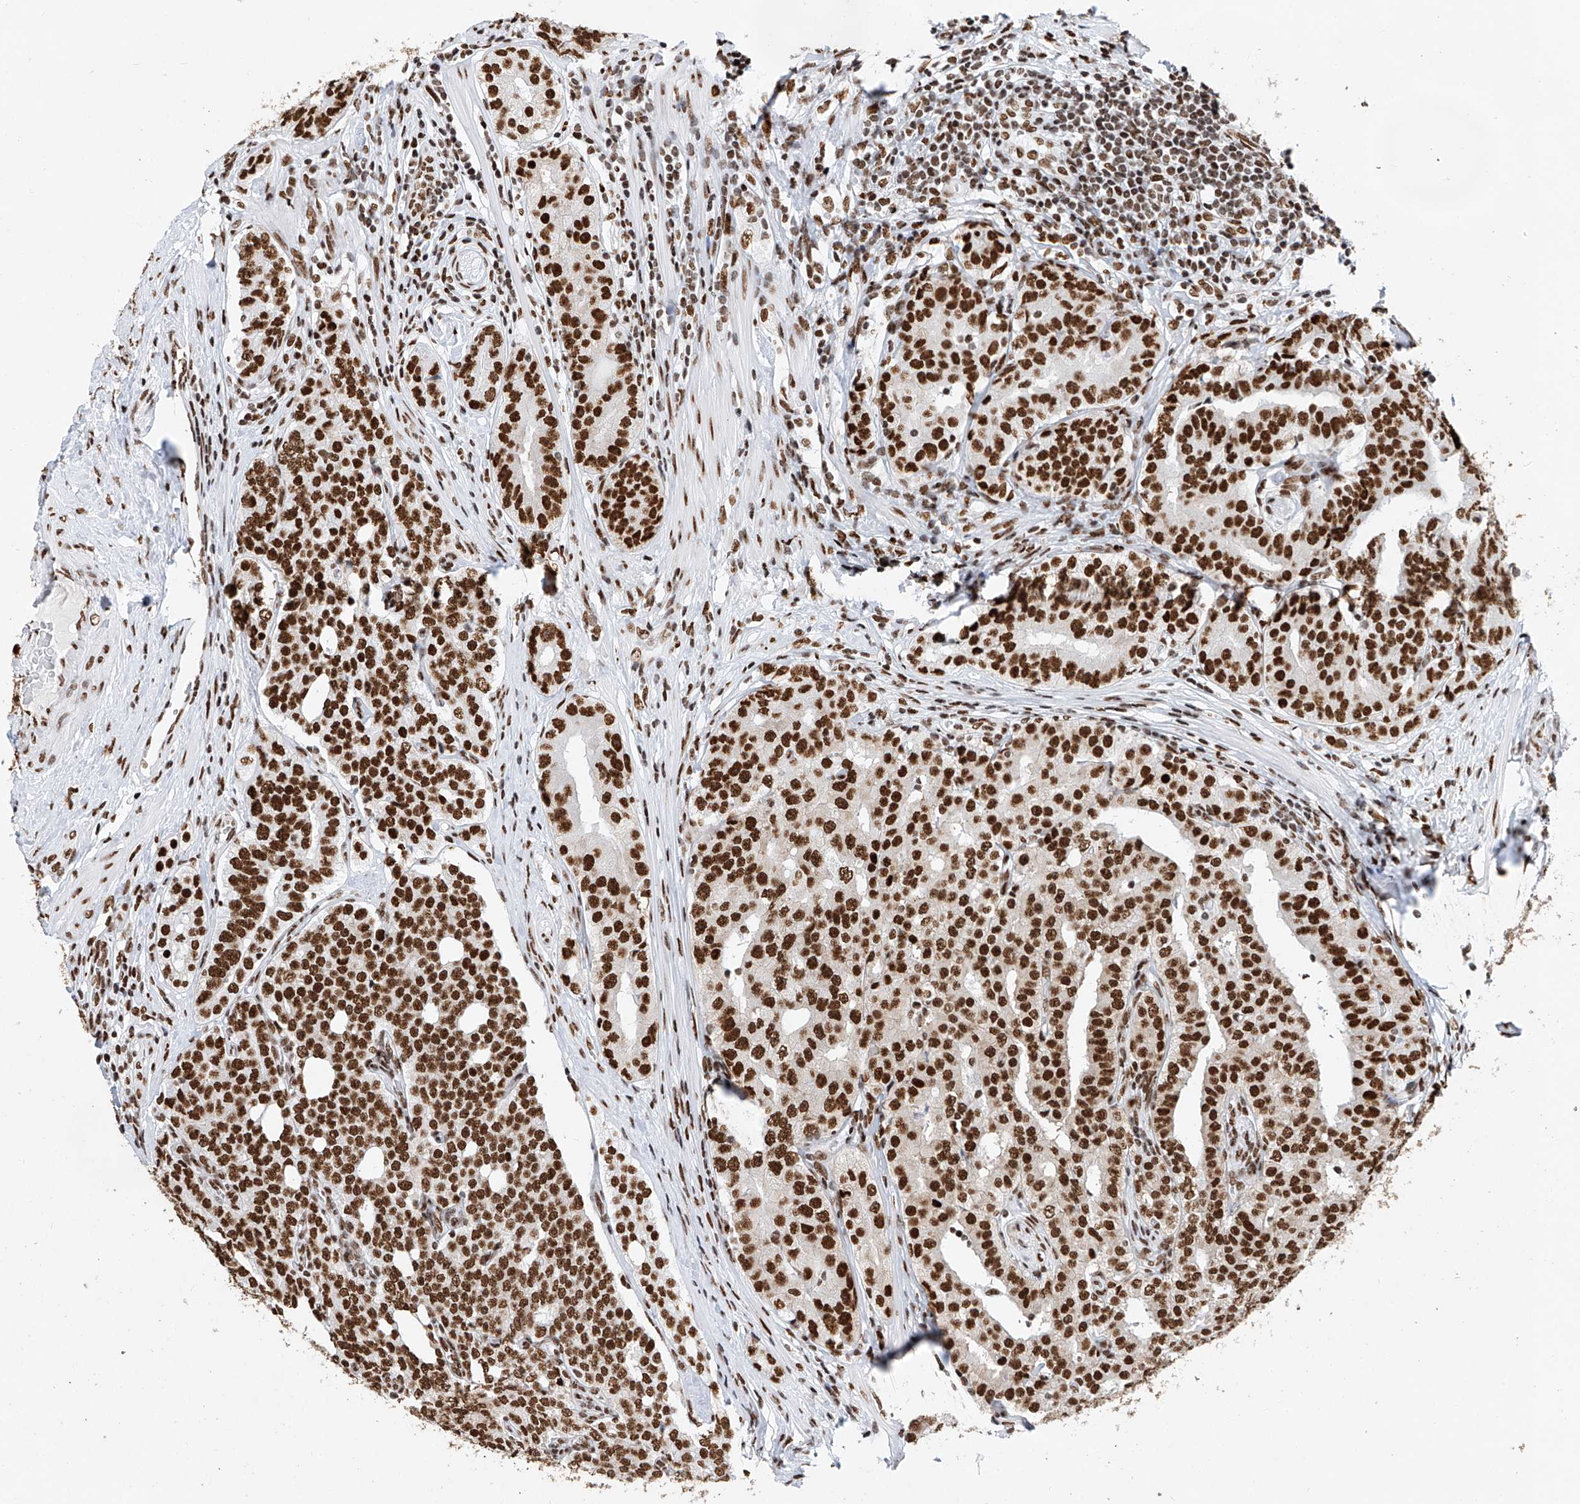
{"staining": {"intensity": "strong", "quantity": ">75%", "location": "nuclear"}, "tissue": "prostate cancer", "cell_type": "Tumor cells", "image_type": "cancer", "snomed": [{"axis": "morphology", "description": "Adenocarcinoma, High grade"}, {"axis": "topography", "description": "Prostate"}], "caption": "The histopathology image demonstrates a brown stain indicating the presence of a protein in the nuclear of tumor cells in adenocarcinoma (high-grade) (prostate).", "gene": "SRSF6", "patient": {"sex": "male", "age": 56}}